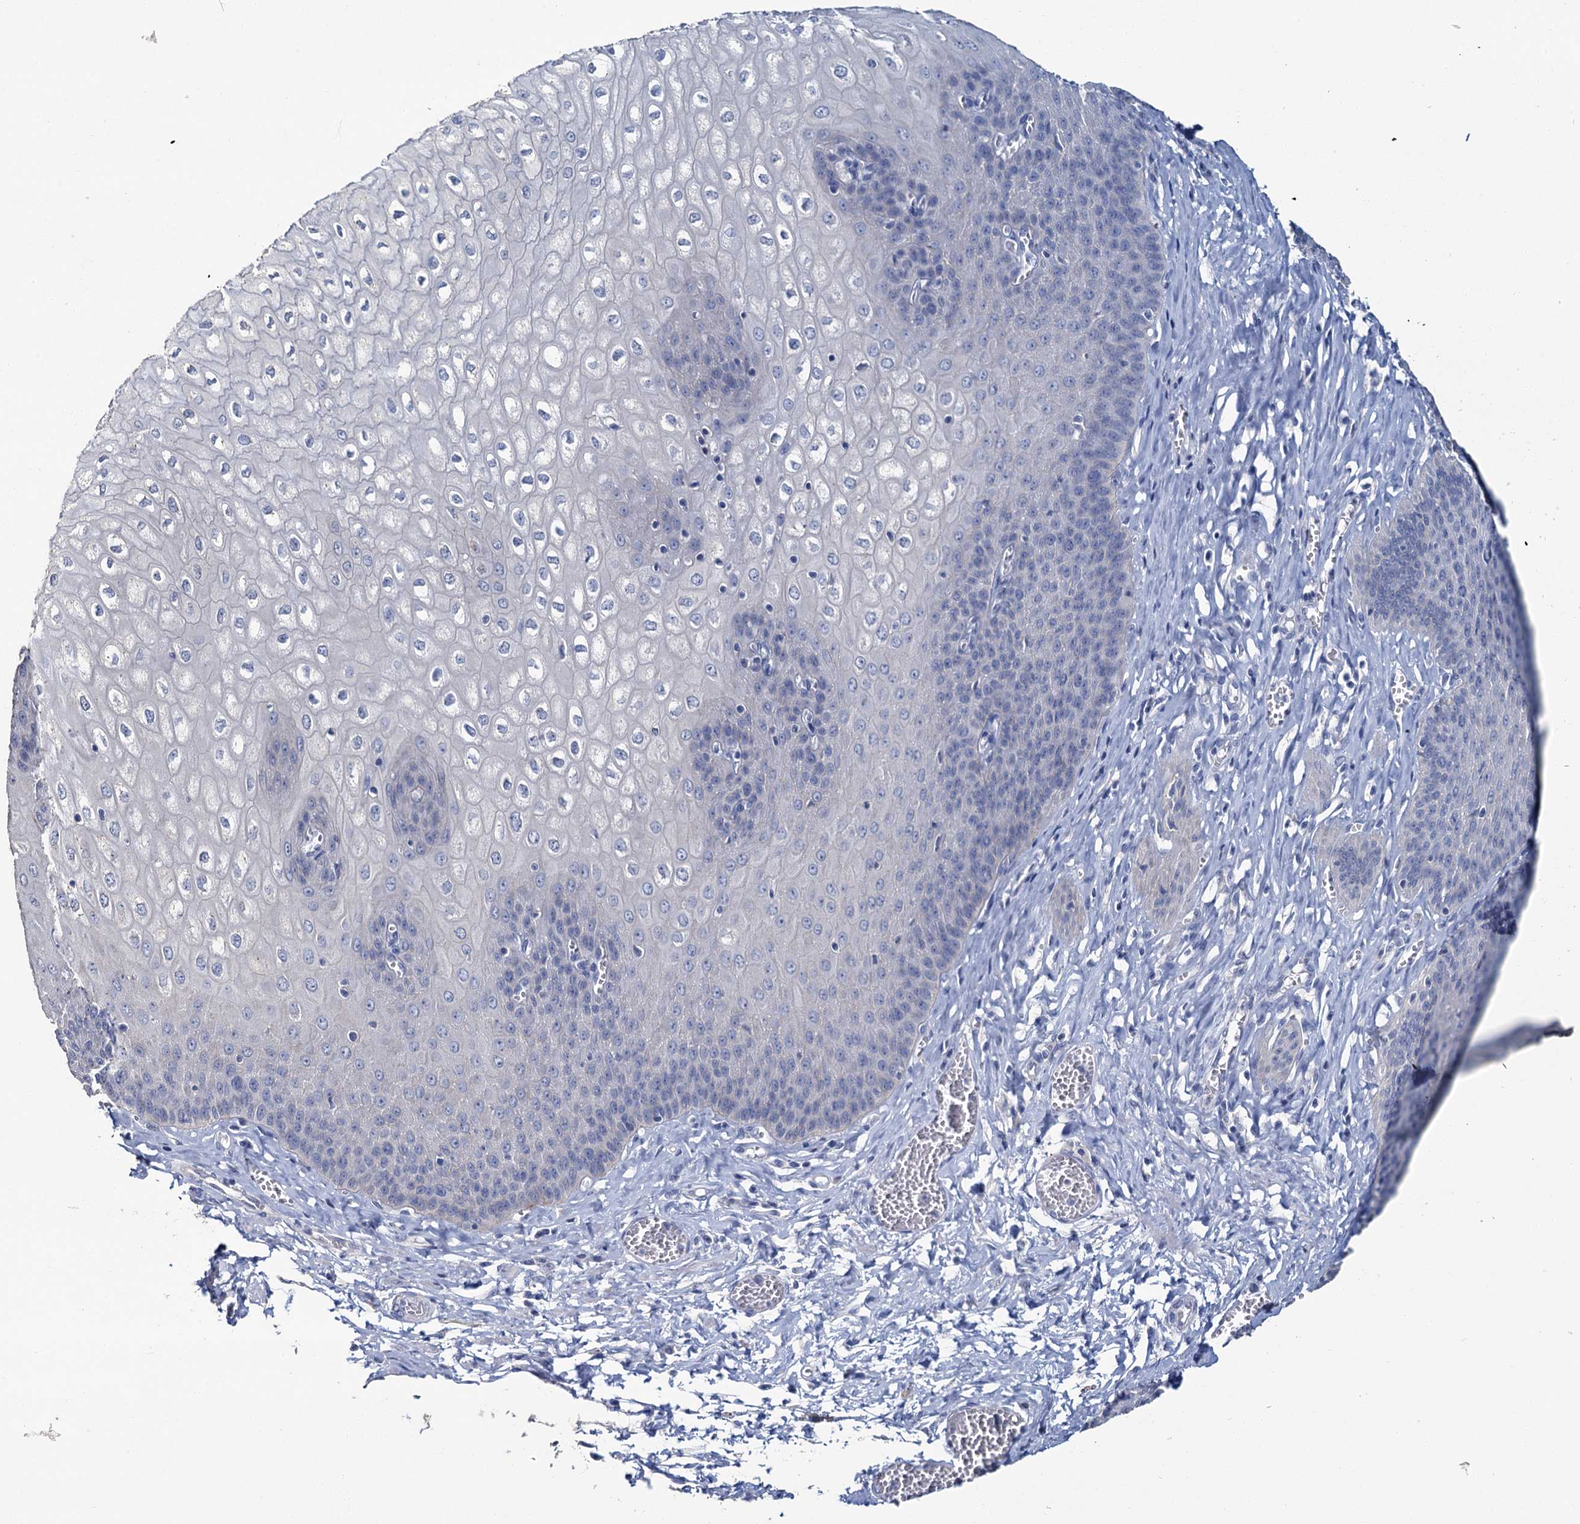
{"staining": {"intensity": "negative", "quantity": "none", "location": "none"}, "tissue": "esophagus", "cell_type": "Squamous epithelial cells", "image_type": "normal", "snomed": [{"axis": "morphology", "description": "Normal tissue, NOS"}, {"axis": "topography", "description": "Esophagus"}], "caption": "Esophagus stained for a protein using immunohistochemistry (IHC) displays no staining squamous epithelial cells.", "gene": "SNCB", "patient": {"sex": "male", "age": 60}}